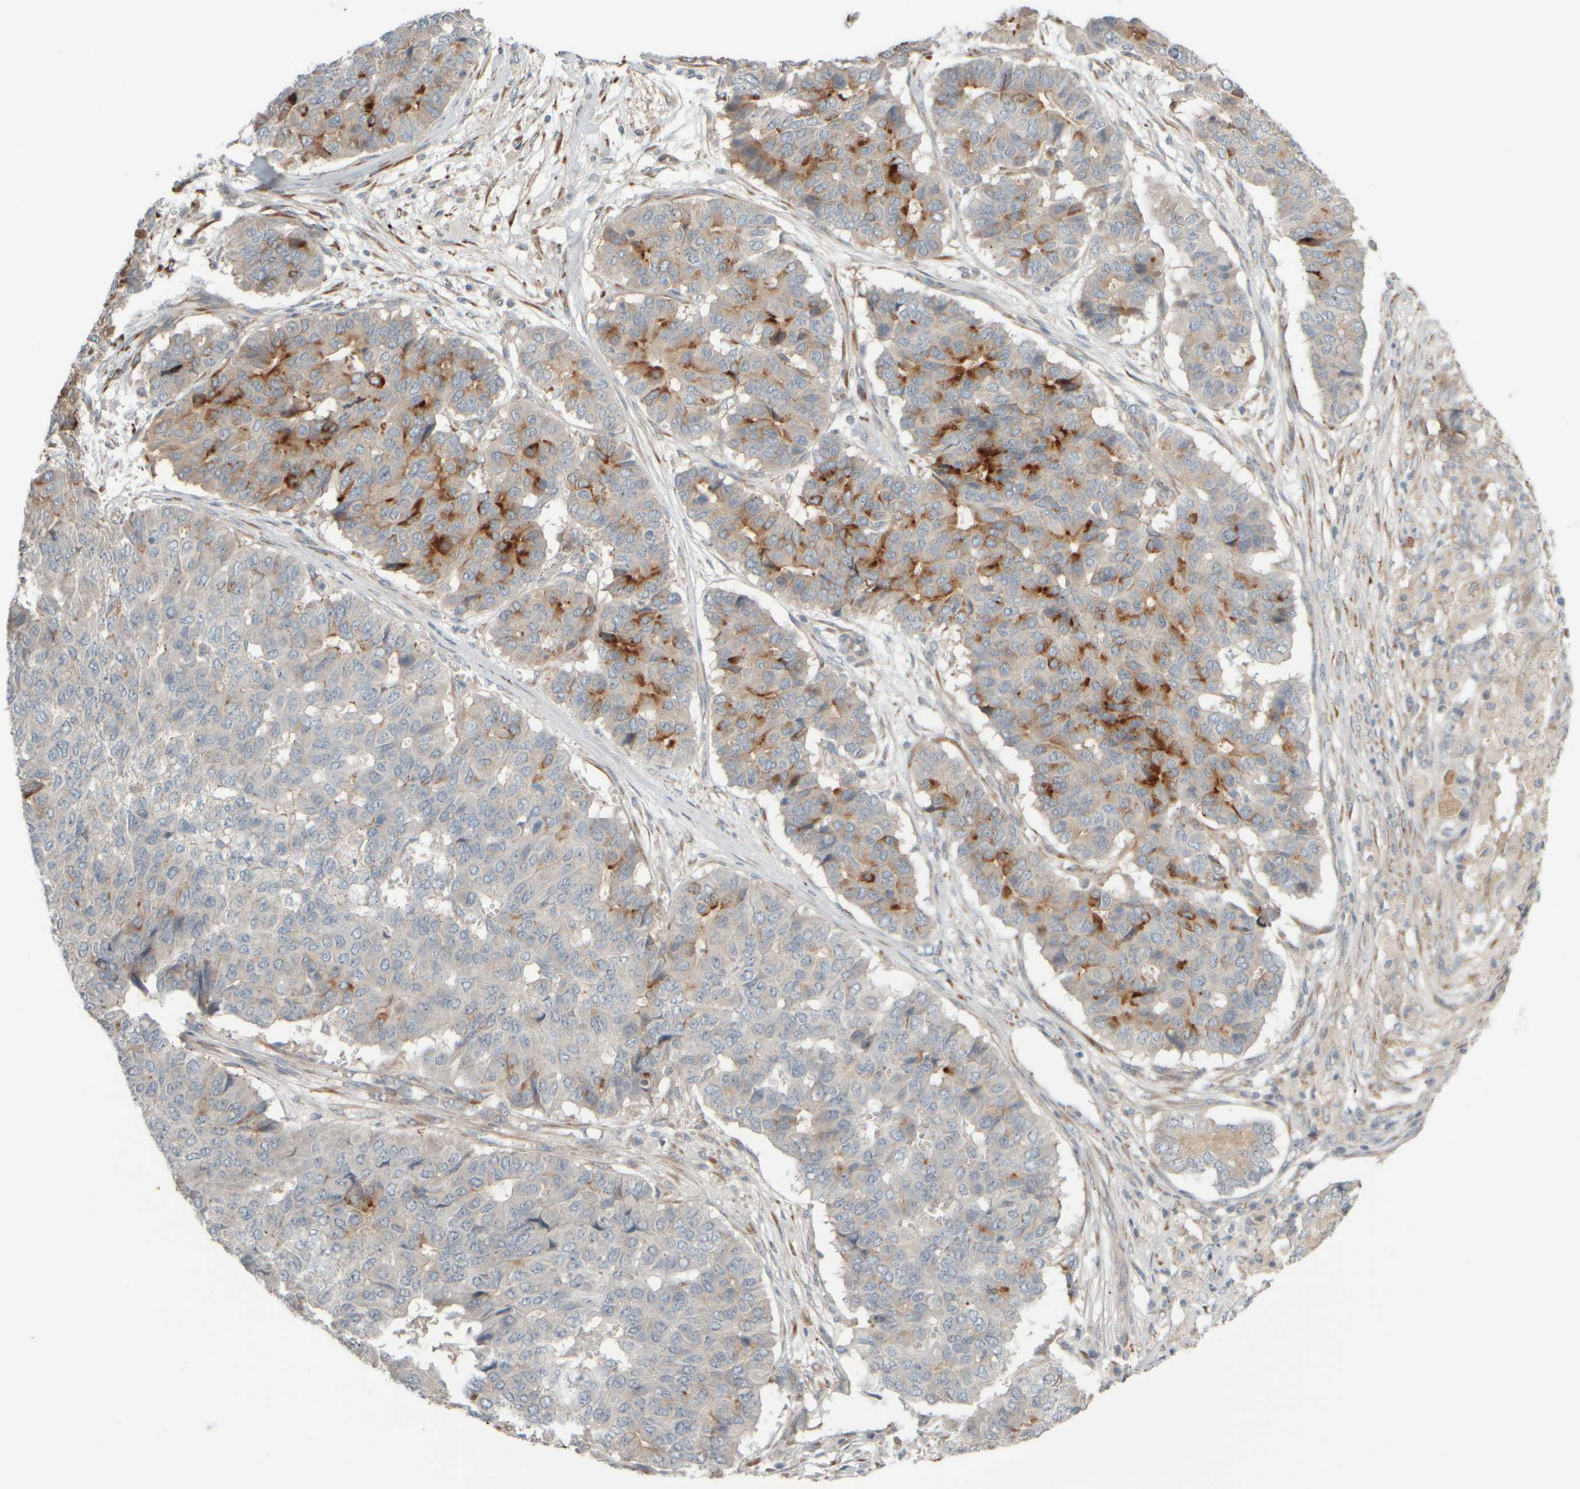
{"staining": {"intensity": "moderate", "quantity": "25%-75%", "location": "cytoplasmic/membranous"}, "tissue": "pancreatic cancer", "cell_type": "Tumor cells", "image_type": "cancer", "snomed": [{"axis": "morphology", "description": "Adenocarcinoma, NOS"}, {"axis": "topography", "description": "Pancreas"}], "caption": "Approximately 25%-75% of tumor cells in human pancreatic adenocarcinoma reveal moderate cytoplasmic/membranous protein expression as visualized by brown immunohistochemical staining.", "gene": "HGS", "patient": {"sex": "male", "age": 50}}